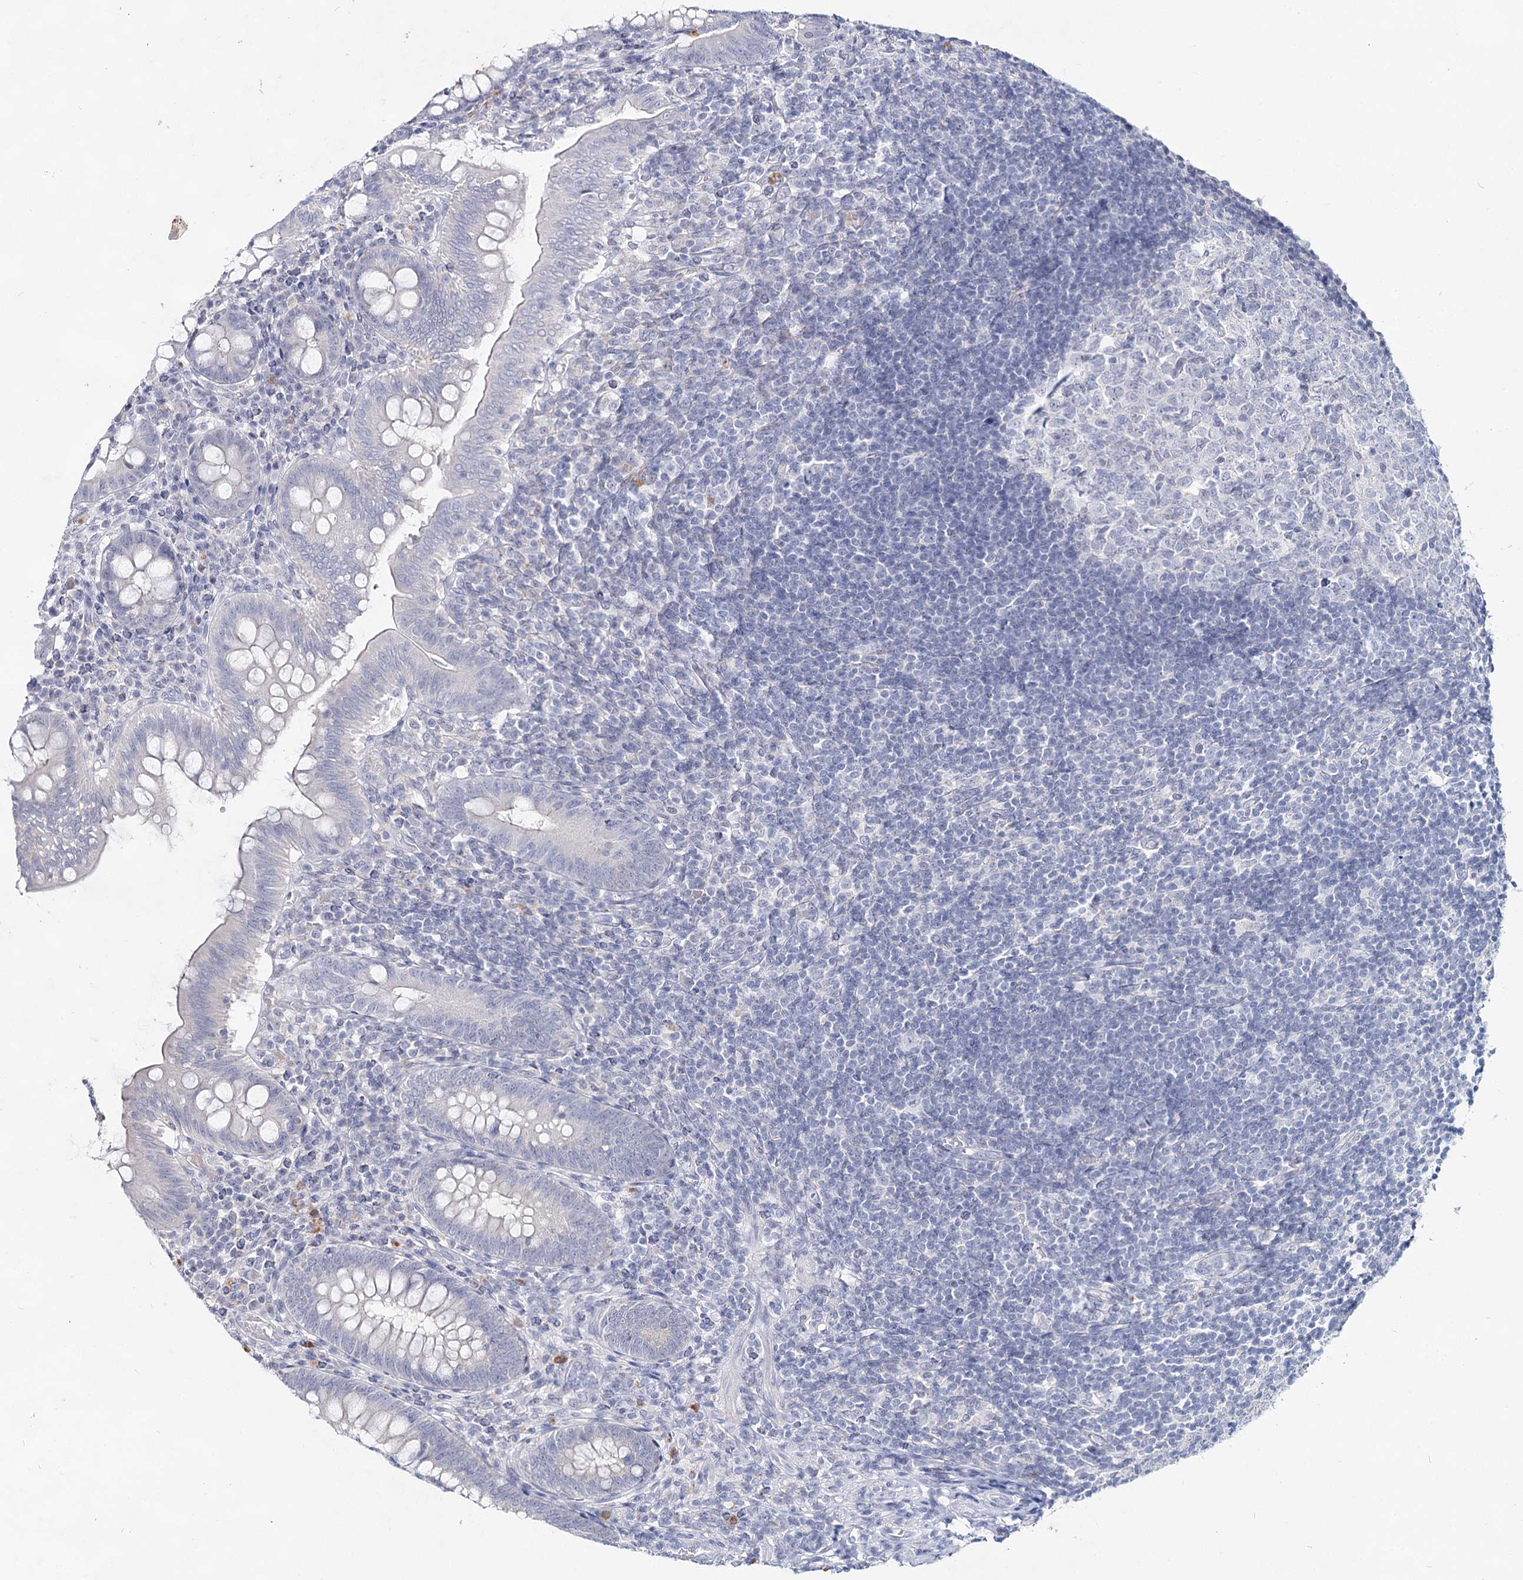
{"staining": {"intensity": "negative", "quantity": "none", "location": "none"}, "tissue": "appendix", "cell_type": "Glandular cells", "image_type": "normal", "snomed": [{"axis": "morphology", "description": "Normal tissue, NOS"}, {"axis": "topography", "description": "Appendix"}], "caption": "DAB immunohistochemical staining of unremarkable human appendix reveals no significant staining in glandular cells. The staining was performed using DAB to visualize the protein expression in brown, while the nuclei were stained in blue with hematoxylin (Magnification: 20x).", "gene": "CCDC73", "patient": {"sex": "male", "age": 14}}